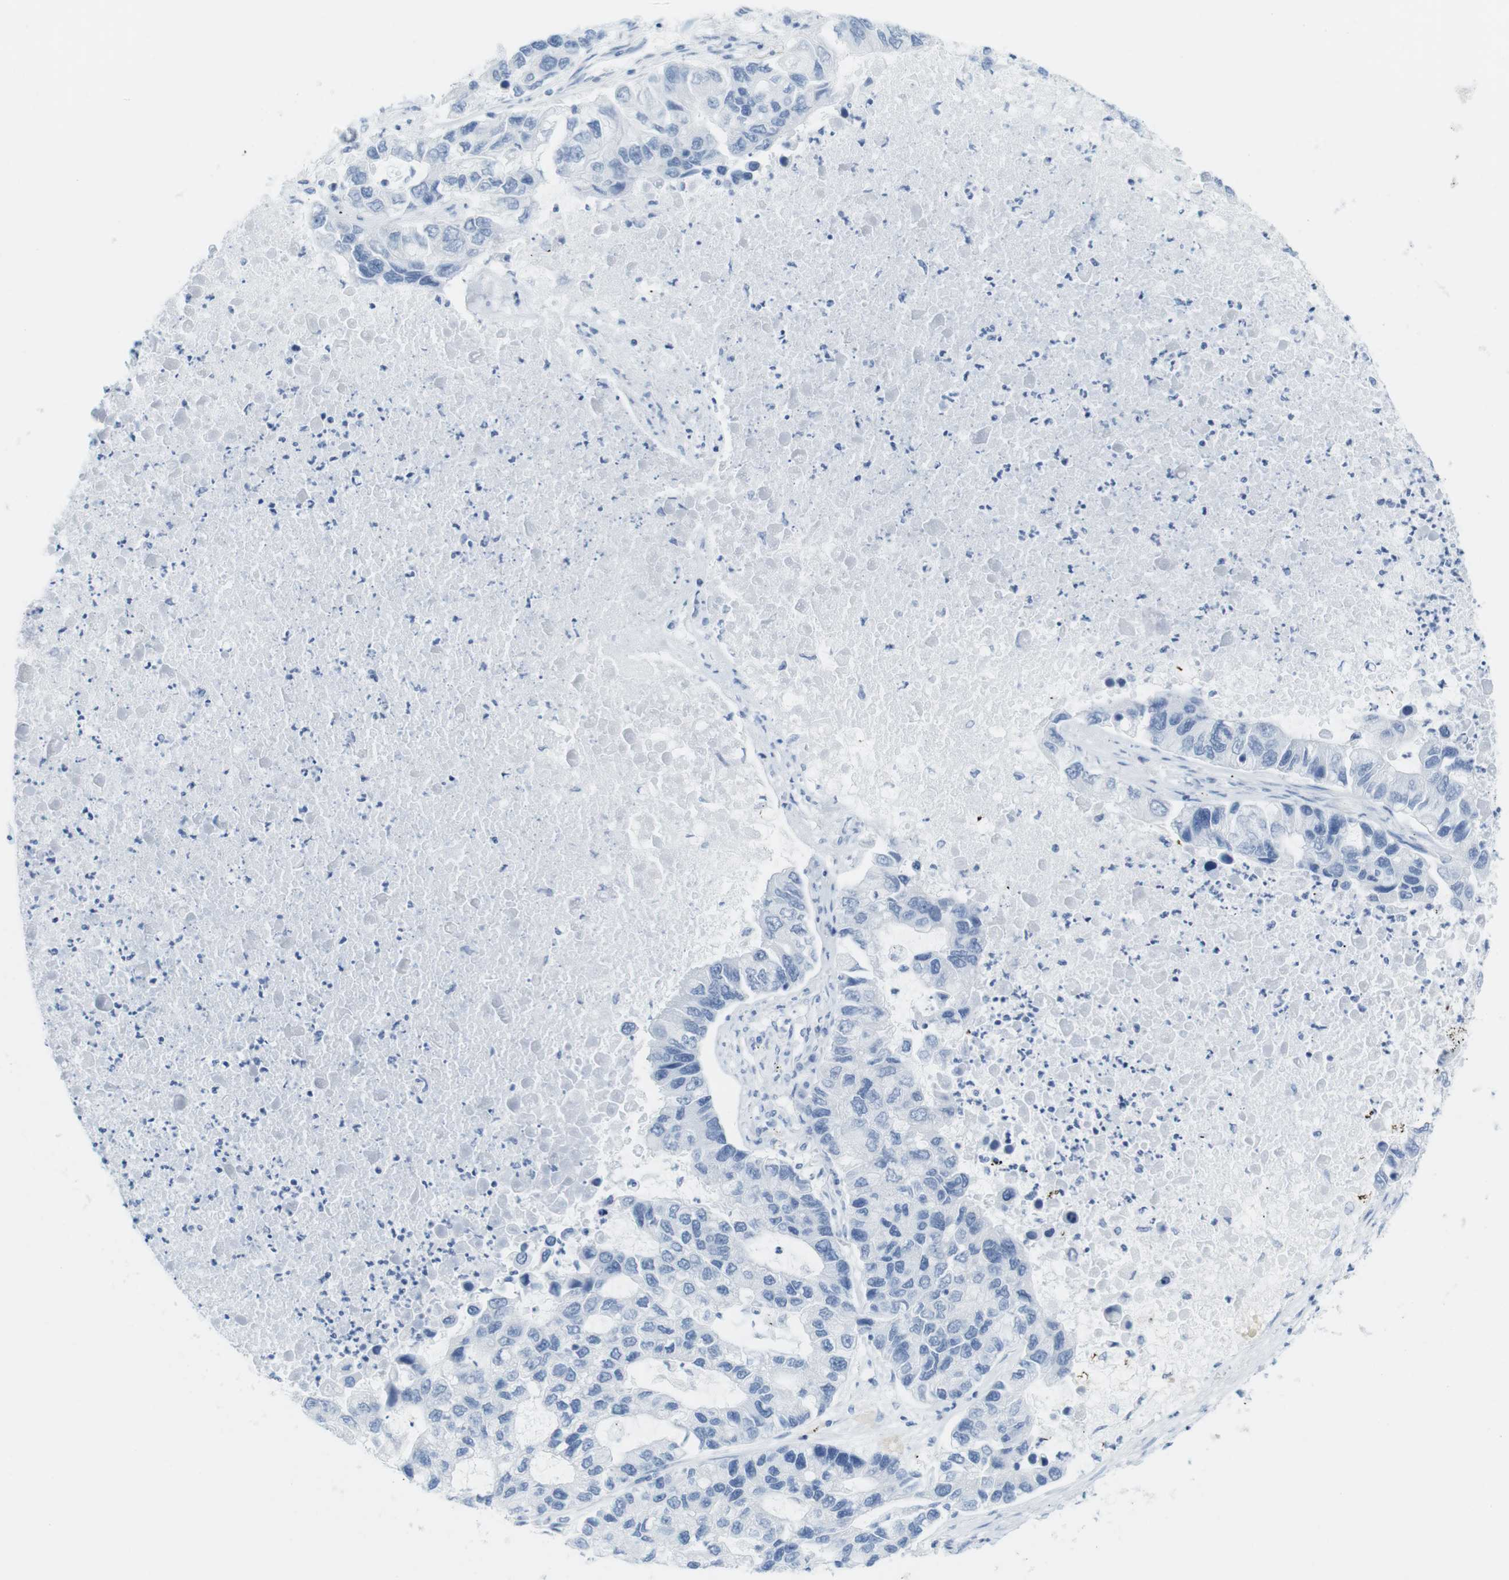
{"staining": {"intensity": "negative", "quantity": "none", "location": "none"}, "tissue": "lung cancer", "cell_type": "Tumor cells", "image_type": "cancer", "snomed": [{"axis": "morphology", "description": "Adenocarcinoma, NOS"}, {"axis": "topography", "description": "Lung"}], "caption": "Tumor cells are negative for brown protein staining in lung cancer (adenocarcinoma).", "gene": "TNNT2", "patient": {"sex": "female", "age": 51}}